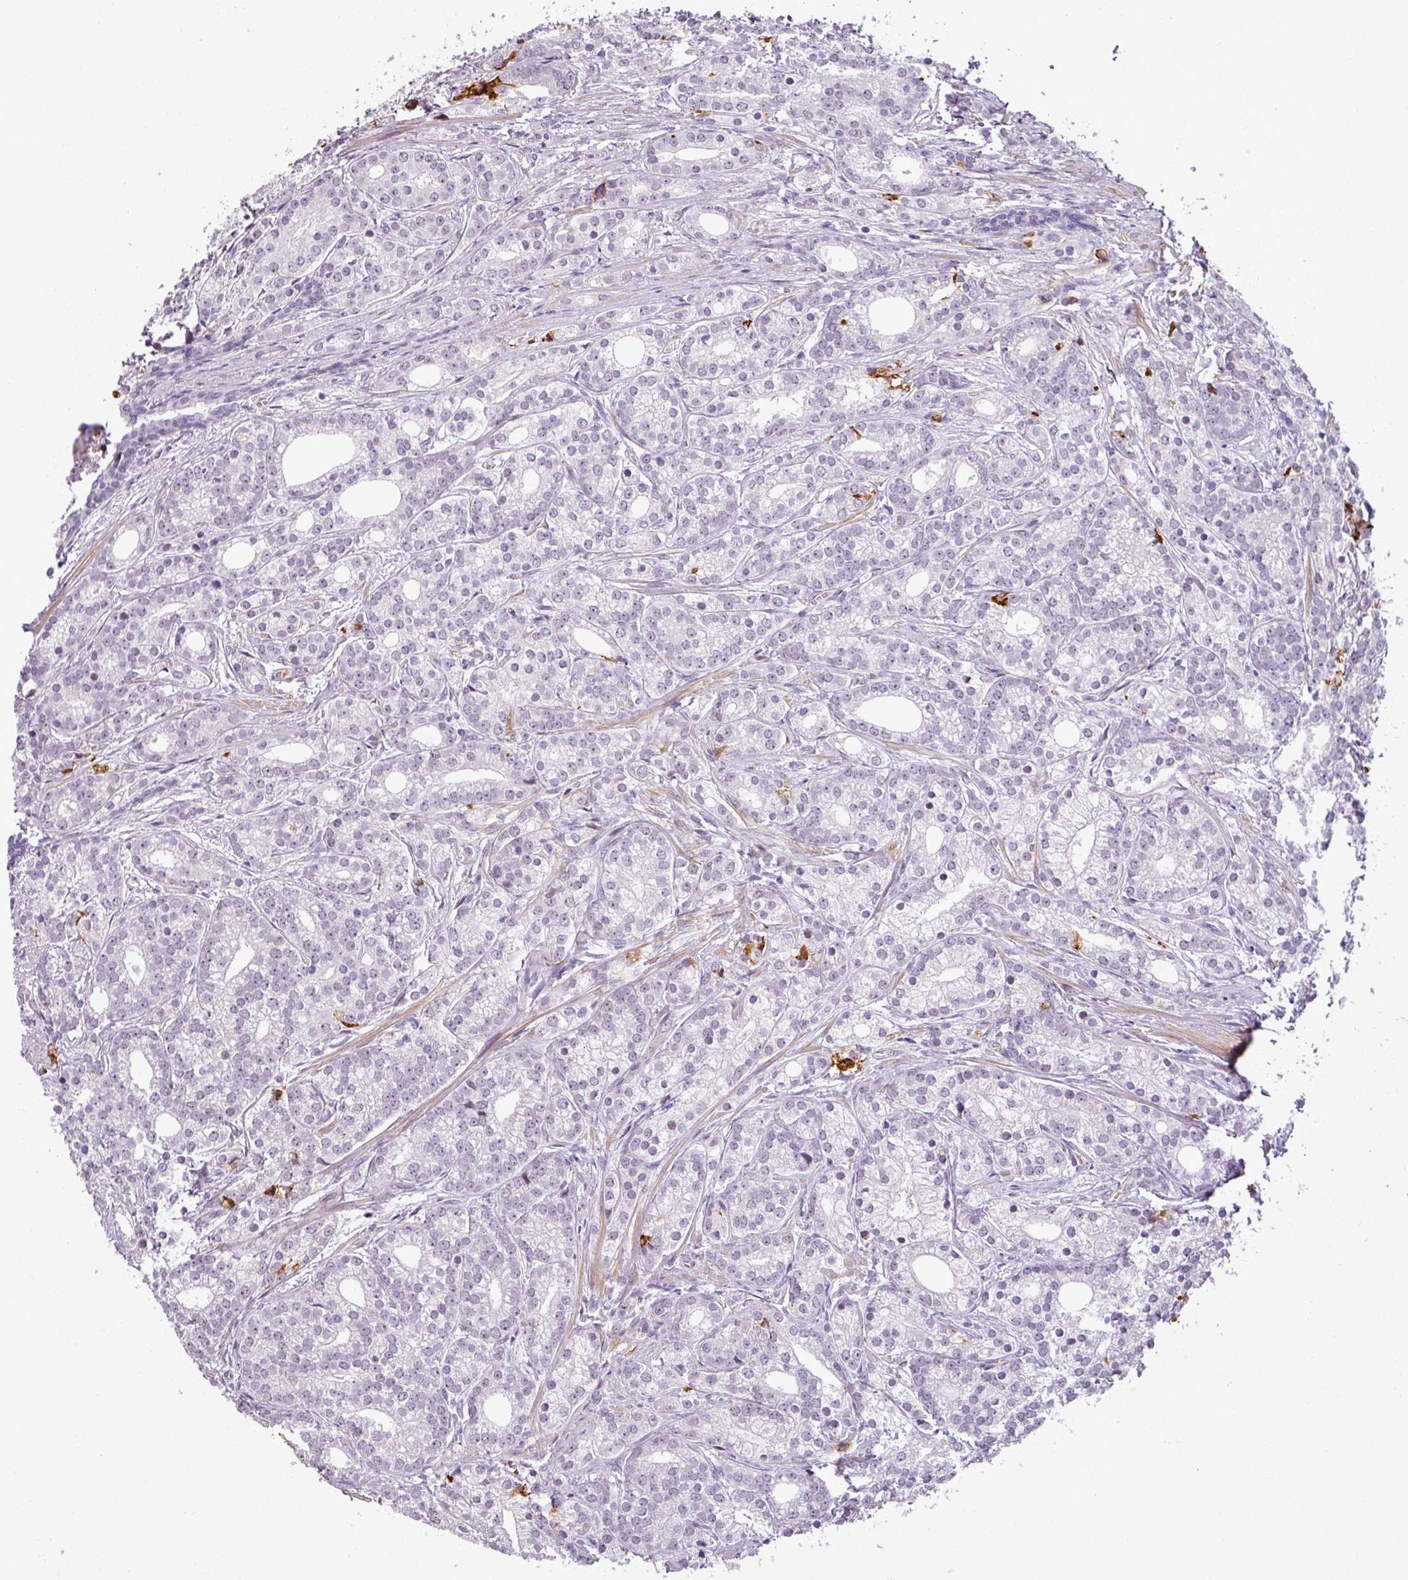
{"staining": {"intensity": "negative", "quantity": "none", "location": "none"}, "tissue": "prostate cancer", "cell_type": "Tumor cells", "image_type": "cancer", "snomed": [{"axis": "morphology", "description": "Adenocarcinoma, Low grade"}, {"axis": "topography", "description": "Prostate"}], "caption": "DAB (3,3'-diaminobenzidine) immunohistochemical staining of prostate low-grade adenocarcinoma reveals no significant expression in tumor cells. The staining was performed using DAB to visualize the protein expression in brown, while the nuclei were stained in blue with hematoxylin (Magnification: 20x).", "gene": "APOC1", "patient": {"sex": "male", "age": 71}}